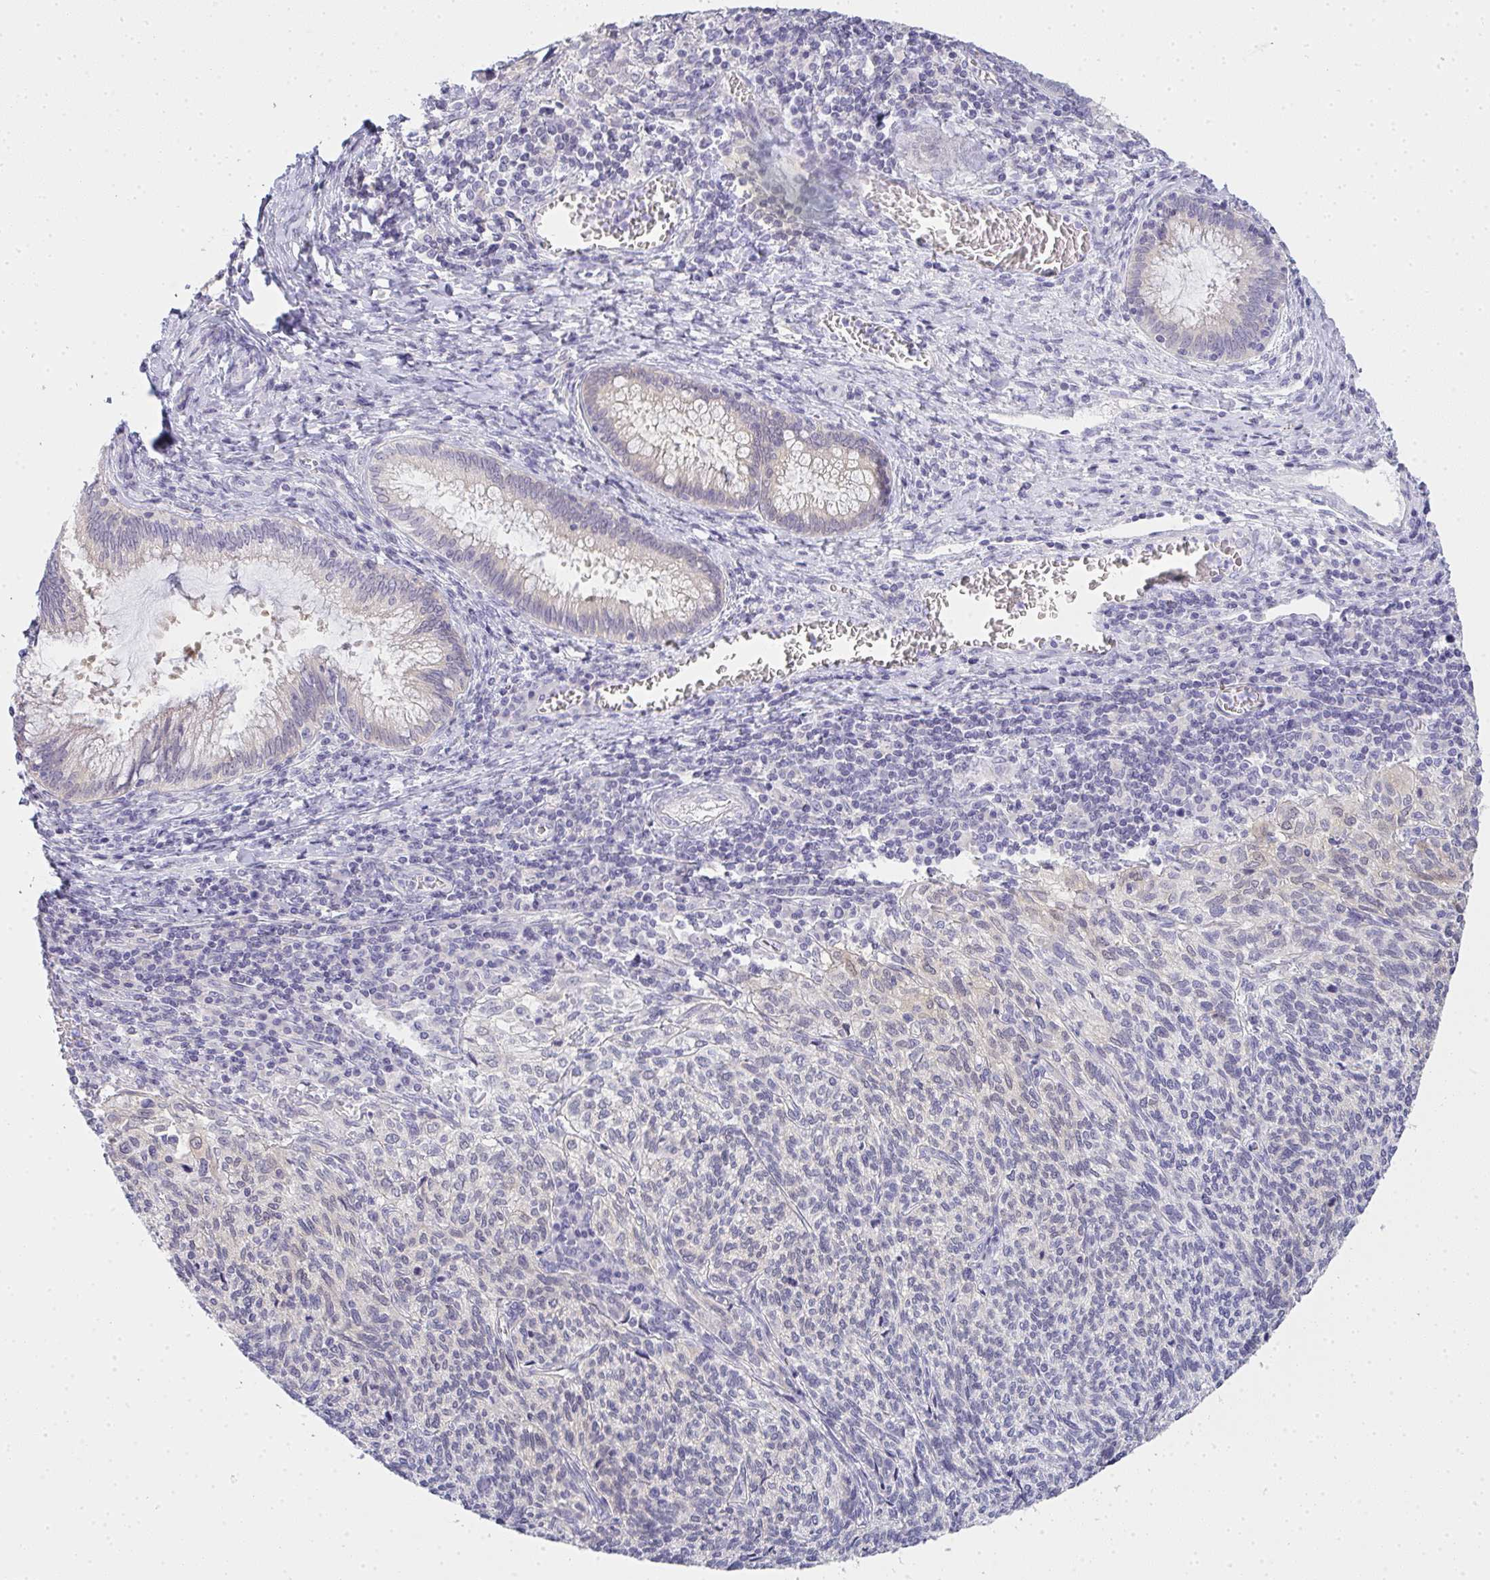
{"staining": {"intensity": "negative", "quantity": "none", "location": "none"}, "tissue": "cervical cancer", "cell_type": "Tumor cells", "image_type": "cancer", "snomed": [{"axis": "morphology", "description": "Squamous cell carcinoma, NOS"}, {"axis": "topography", "description": "Cervix"}], "caption": "This micrograph is of cervical cancer (squamous cell carcinoma) stained with immunohistochemistry to label a protein in brown with the nuclei are counter-stained blue. There is no expression in tumor cells.", "gene": "GSDMB", "patient": {"sex": "female", "age": 45}}